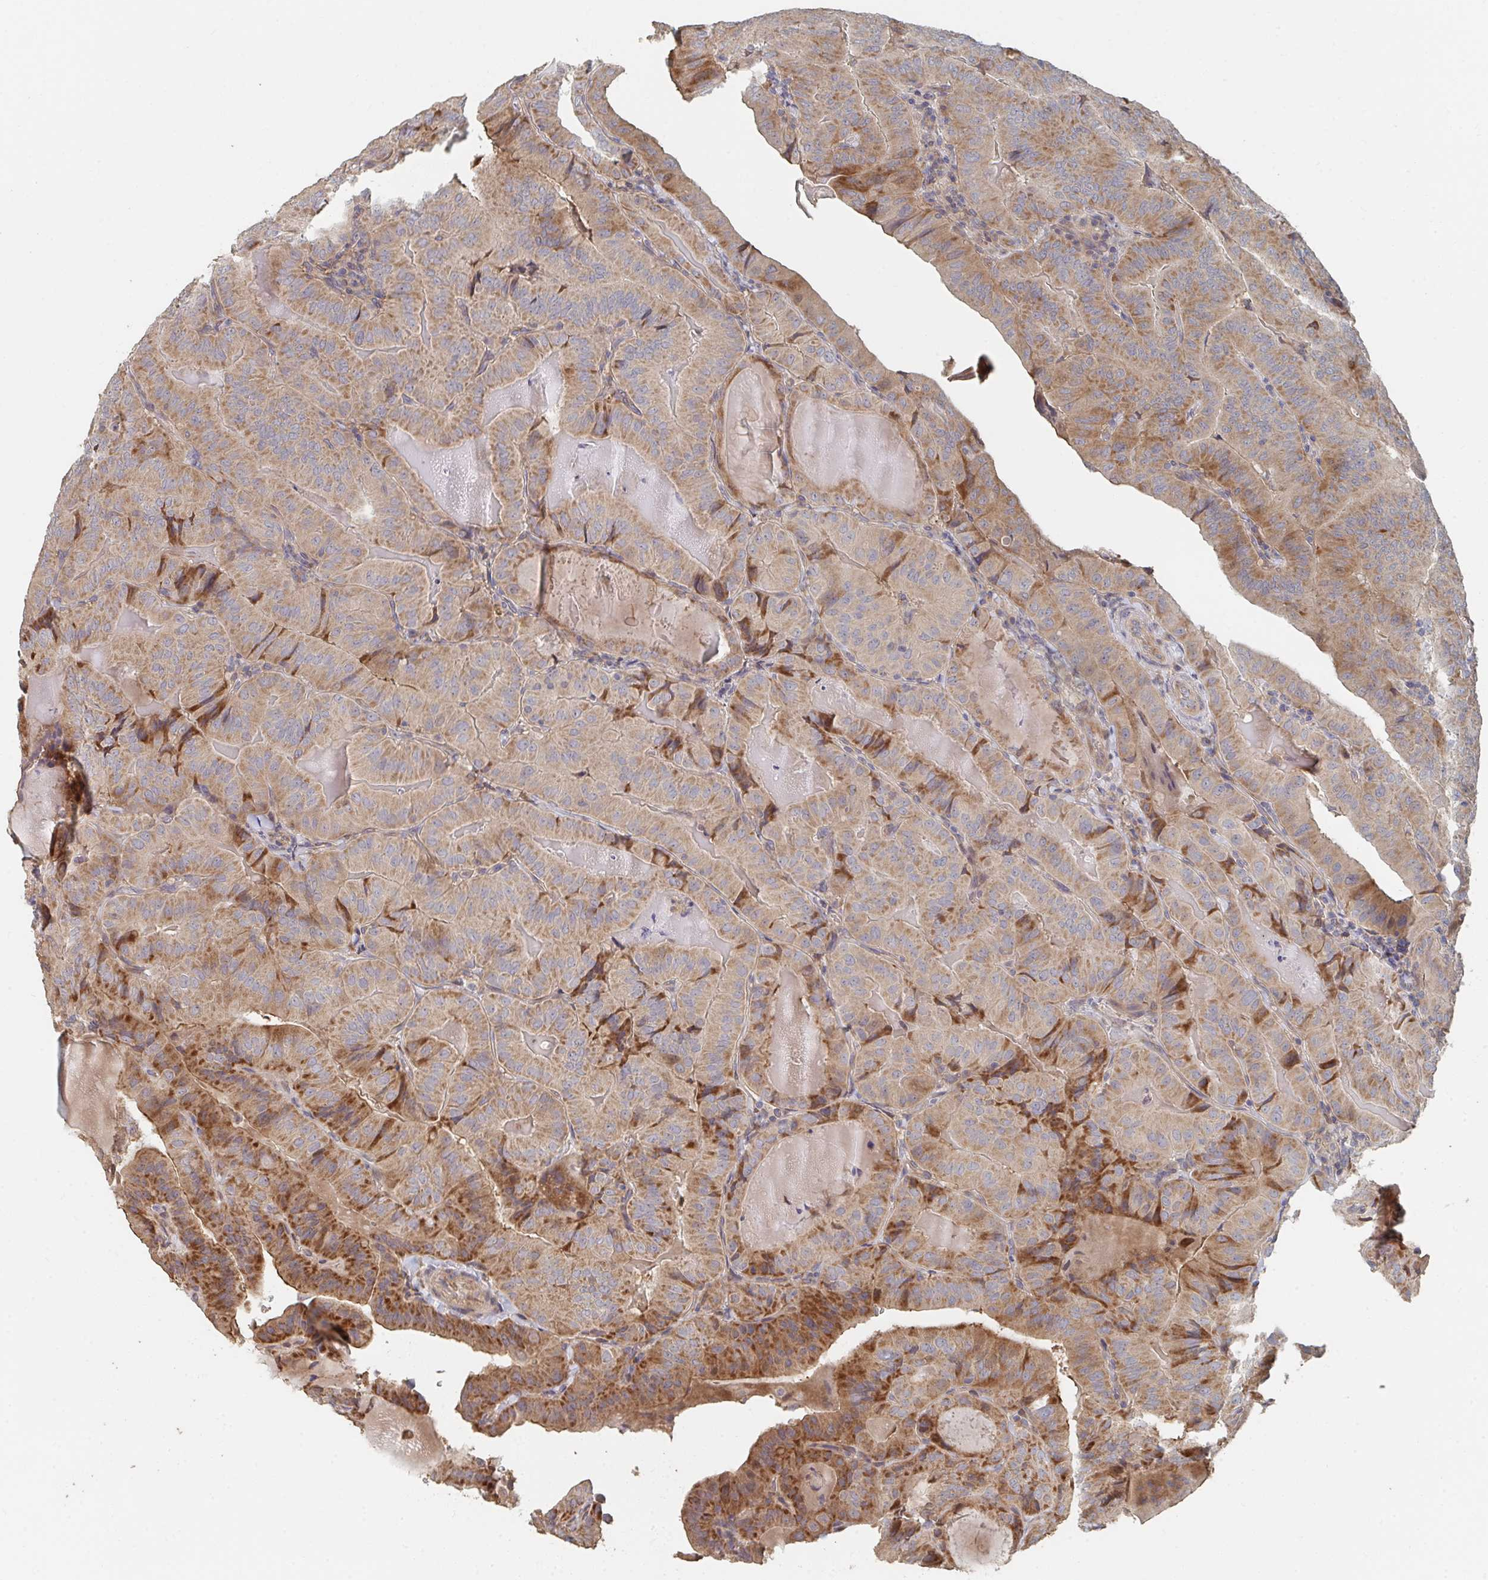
{"staining": {"intensity": "moderate", "quantity": ">75%", "location": "cytoplasmic/membranous"}, "tissue": "thyroid cancer", "cell_type": "Tumor cells", "image_type": "cancer", "snomed": [{"axis": "morphology", "description": "Papillary adenocarcinoma, NOS"}, {"axis": "topography", "description": "Thyroid gland"}], "caption": "DAB (3,3'-diaminobenzidine) immunohistochemical staining of human thyroid cancer (papillary adenocarcinoma) displays moderate cytoplasmic/membranous protein staining in approximately >75% of tumor cells. (Brightfield microscopy of DAB IHC at high magnification).", "gene": "PTEN", "patient": {"sex": "female", "age": 68}}